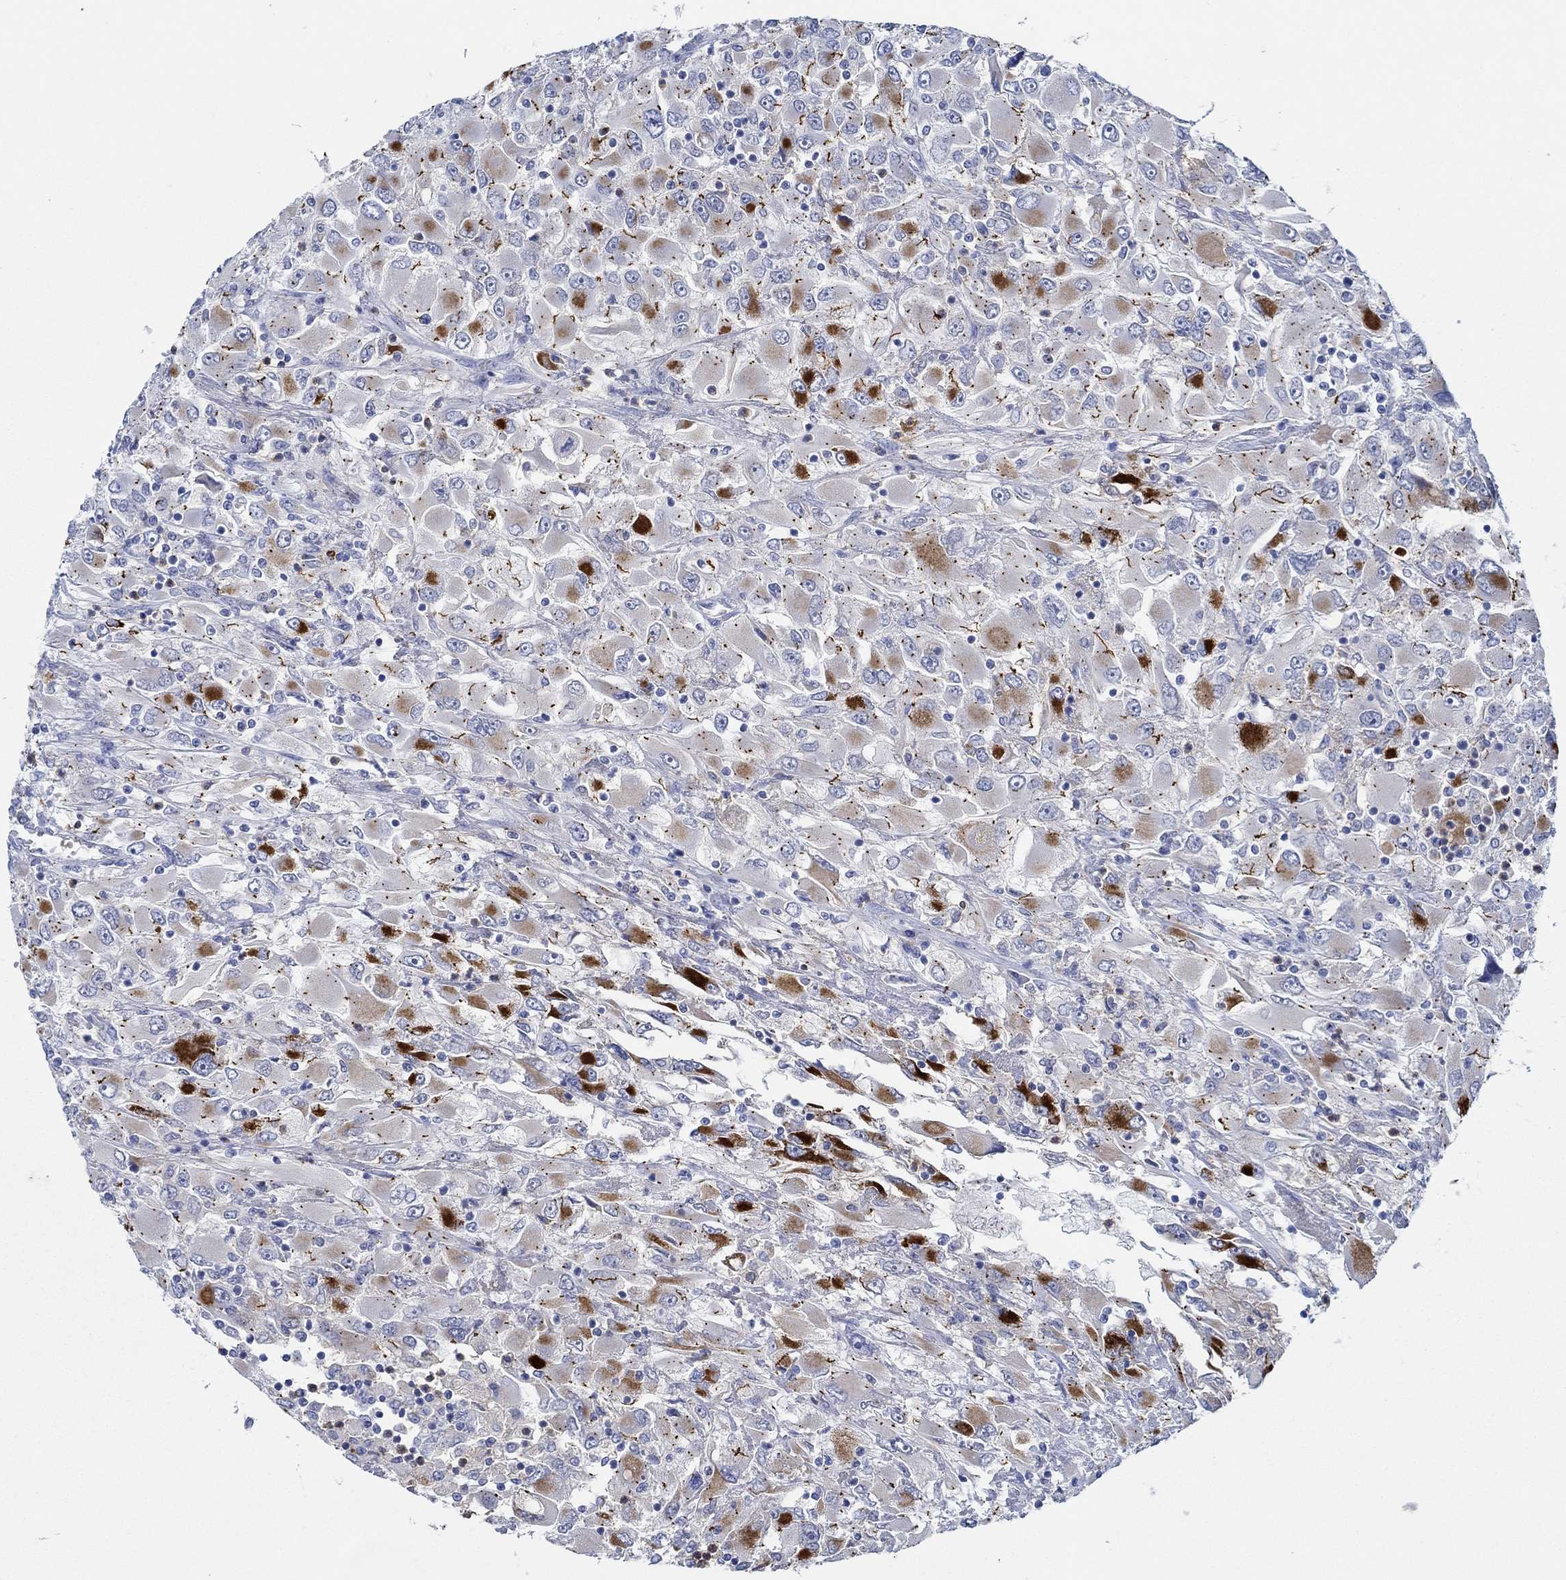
{"staining": {"intensity": "strong", "quantity": "<25%", "location": "cytoplasmic/membranous"}, "tissue": "renal cancer", "cell_type": "Tumor cells", "image_type": "cancer", "snomed": [{"axis": "morphology", "description": "Adenocarcinoma, NOS"}, {"axis": "topography", "description": "Kidney"}], "caption": "A photomicrograph showing strong cytoplasmic/membranous expression in about <25% of tumor cells in renal cancer, as visualized by brown immunohistochemical staining.", "gene": "CPM", "patient": {"sex": "female", "age": 52}}